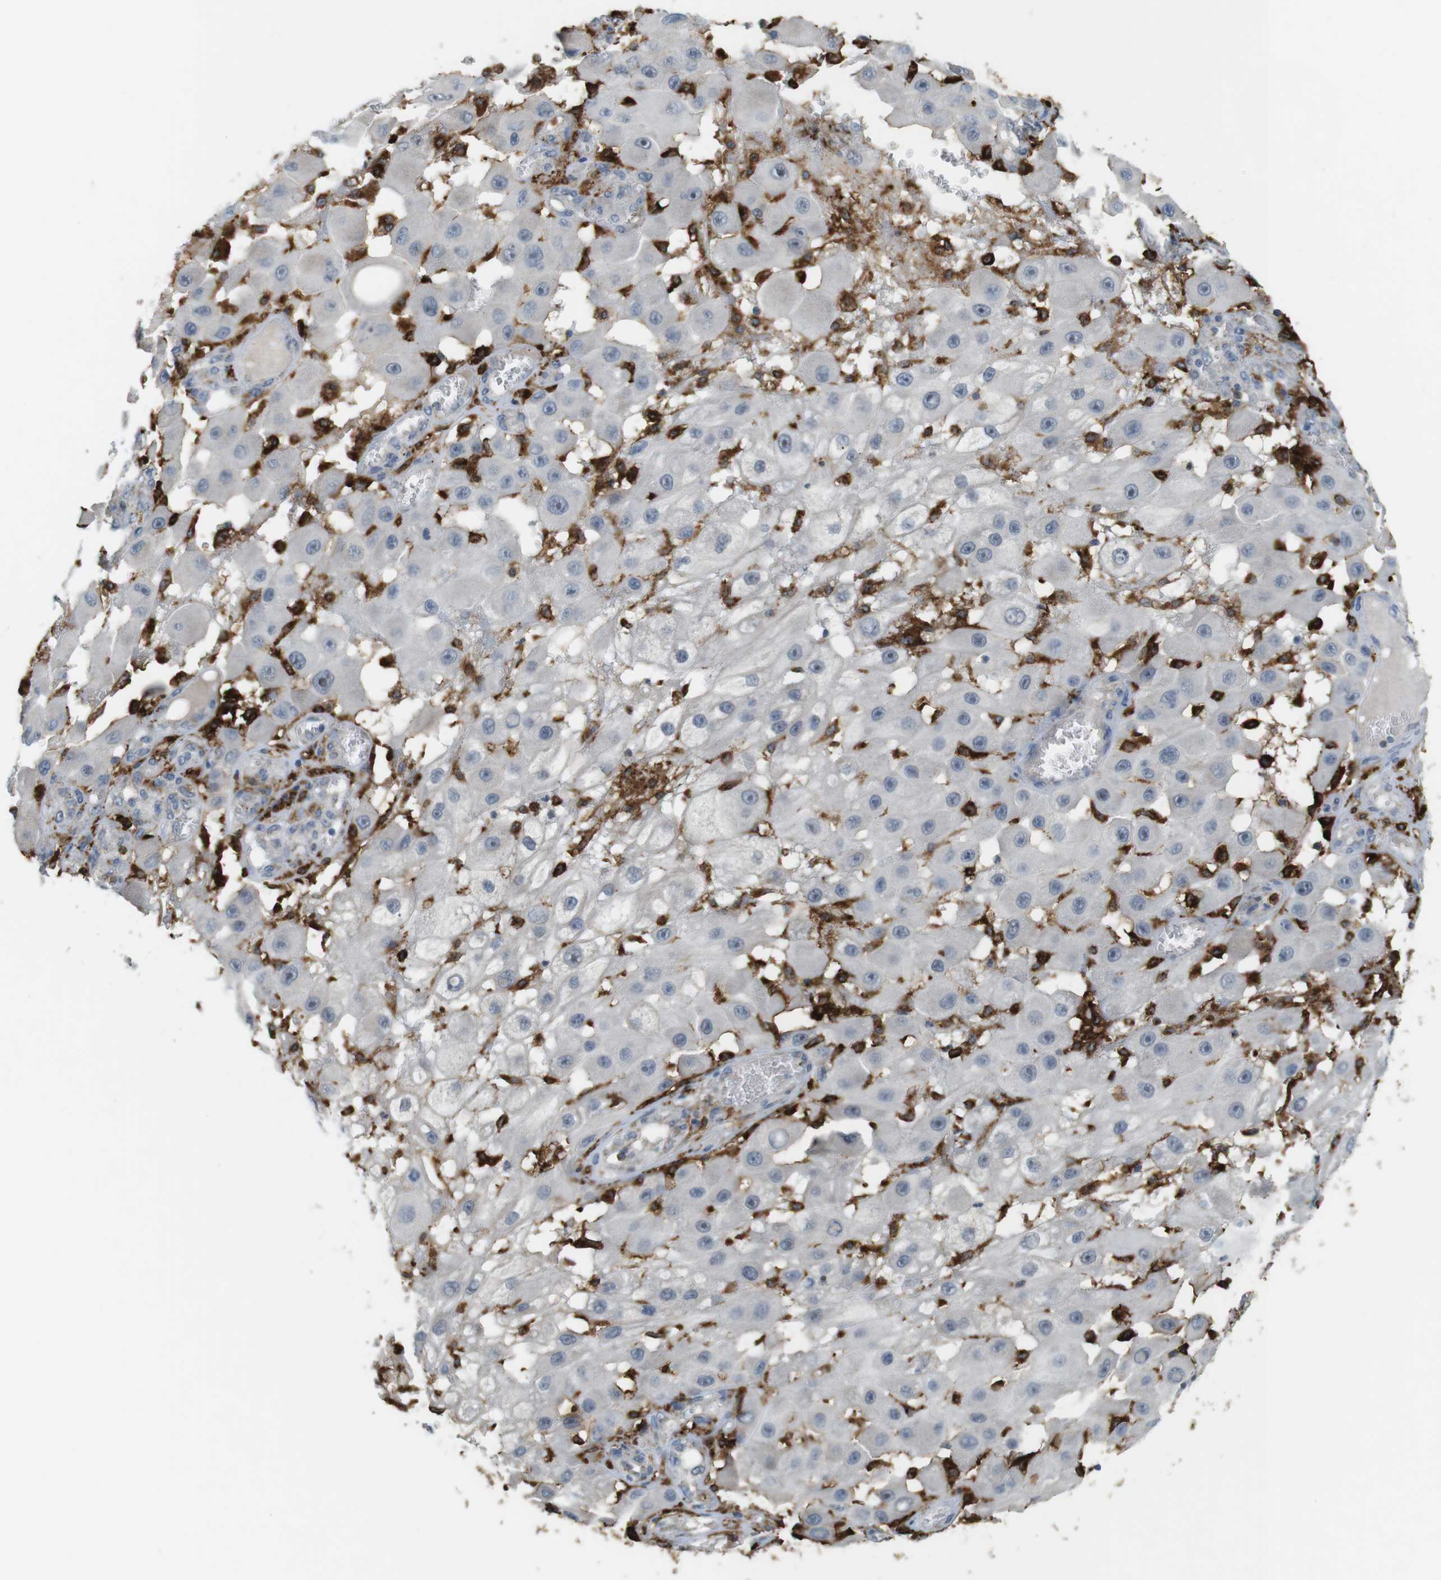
{"staining": {"intensity": "negative", "quantity": "none", "location": "none"}, "tissue": "melanoma", "cell_type": "Tumor cells", "image_type": "cancer", "snomed": [{"axis": "morphology", "description": "Malignant melanoma, NOS"}, {"axis": "topography", "description": "Skin"}], "caption": "Melanoma was stained to show a protein in brown. There is no significant expression in tumor cells. (IHC, brightfield microscopy, high magnification).", "gene": "HLA-DRA", "patient": {"sex": "female", "age": 81}}